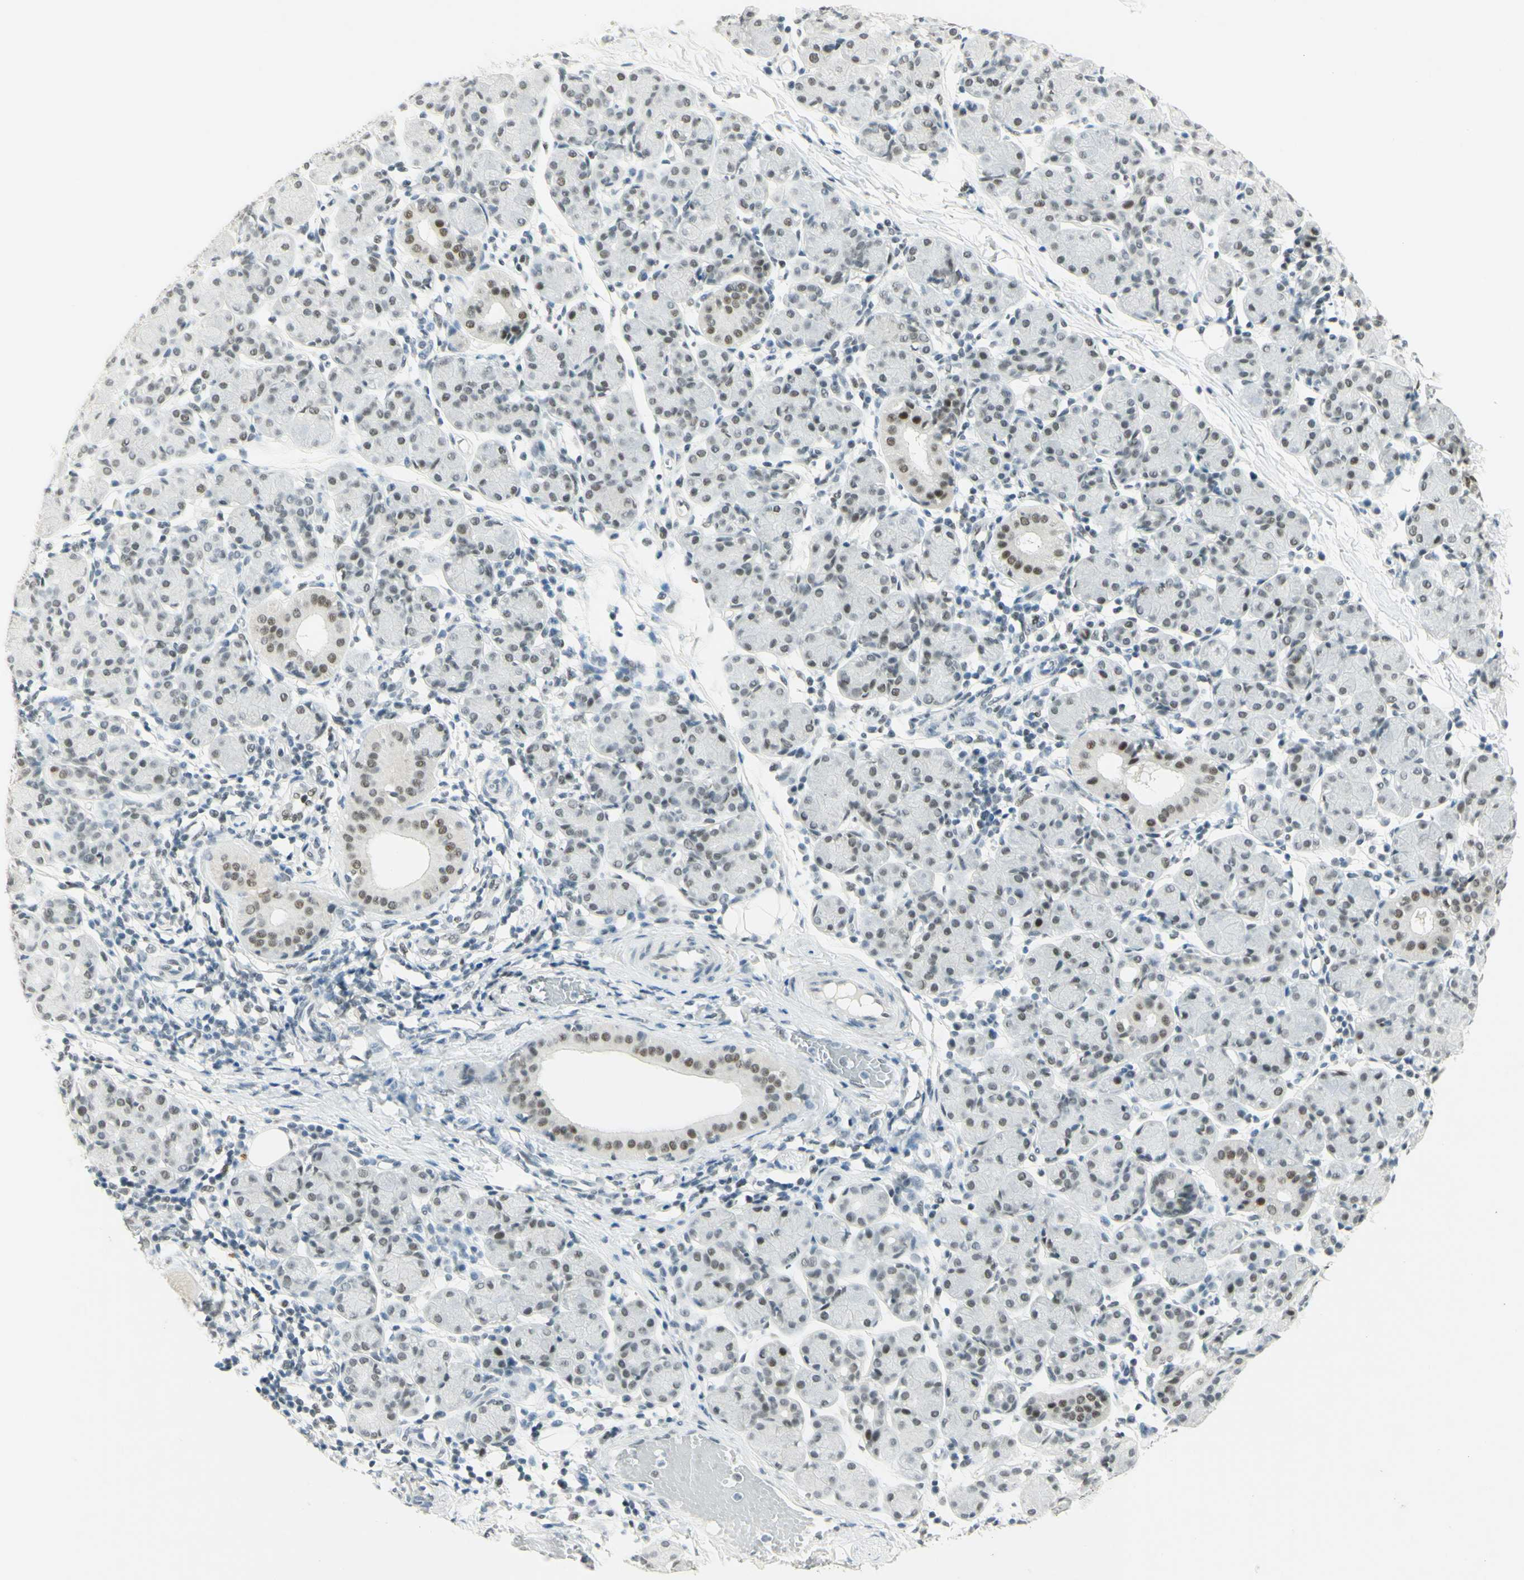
{"staining": {"intensity": "moderate", "quantity": "<25%", "location": "nuclear"}, "tissue": "salivary gland", "cell_type": "Glandular cells", "image_type": "normal", "snomed": [{"axis": "morphology", "description": "Normal tissue, NOS"}, {"axis": "morphology", "description": "Inflammation, NOS"}, {"axis": "topography", "description": "Lymph node"}, {"axis": "topography", "description": "Salivary gland"}], "caption": "IHC (DAB (3,3'-diaminobenzidine)) staining of normal salivary gland displays moderate nuclear protein positivity in about <25% of glandular cells. Nuclei are stained in blue.", "gene": "PMS2", "patient": {"sex": "male", "age": 3}}